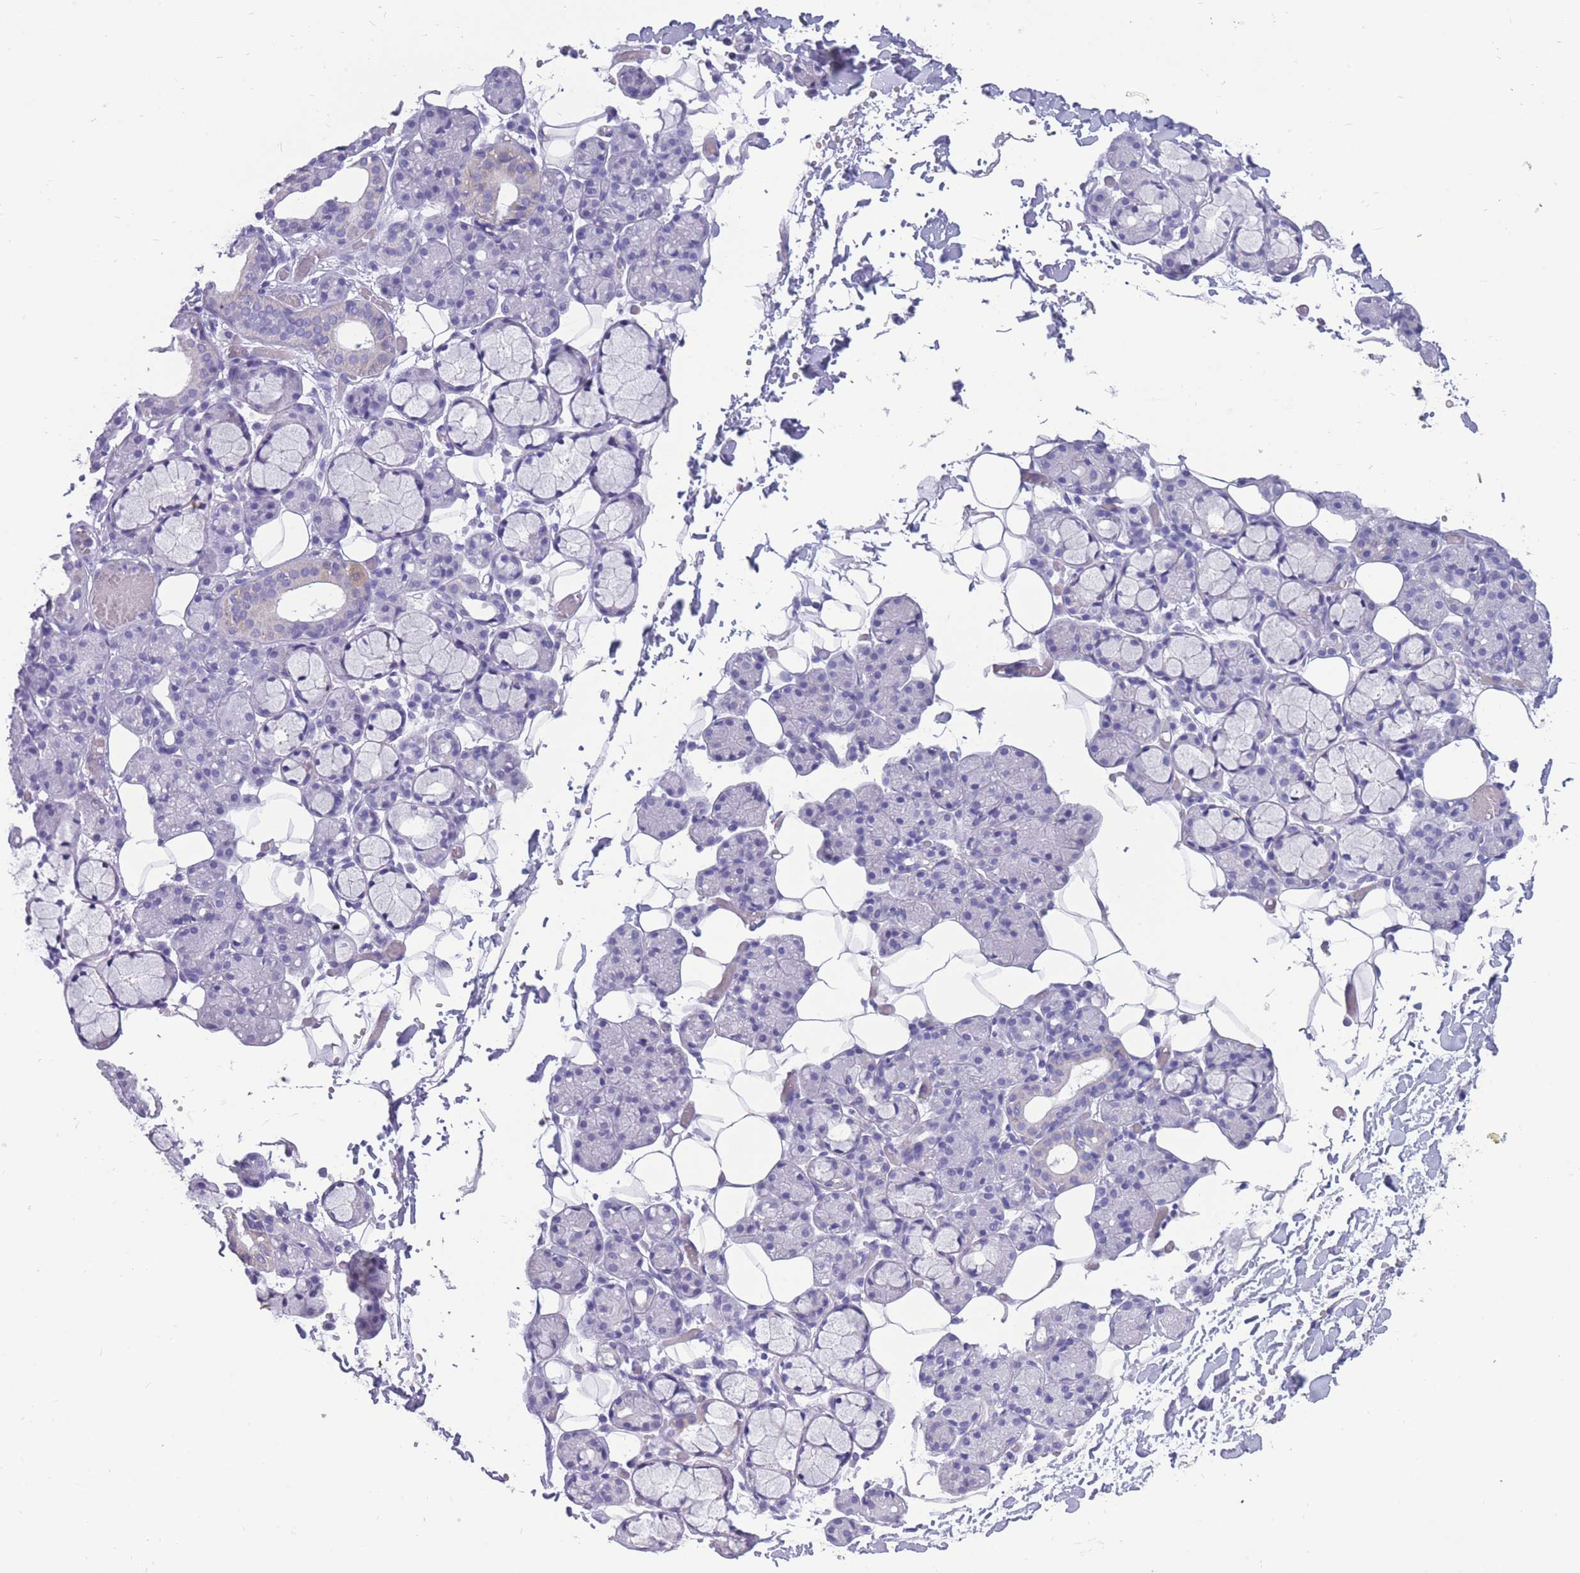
{"staining": {"intensity": "negative", "quantity": "none", "location": "none"}, "tissue": "salivary gland", "cell_type": "Glandular cells", "image_type": "normal", "snomed": [{"axis": "morphology", "description": "Normal tissue, NOS"}, {"axis": "topography", "description": "Salivary gland"}], "caption": "High magnification brightfield microscopy of normal salivary gland stained with DAB (3,3'-diaminobenzidine) (brown) and counterstained with hematoxylin (blue): glandular cells show no significant positivity.", "gene": "INTS2", "patient": {"sex": "male", "age": 63}}